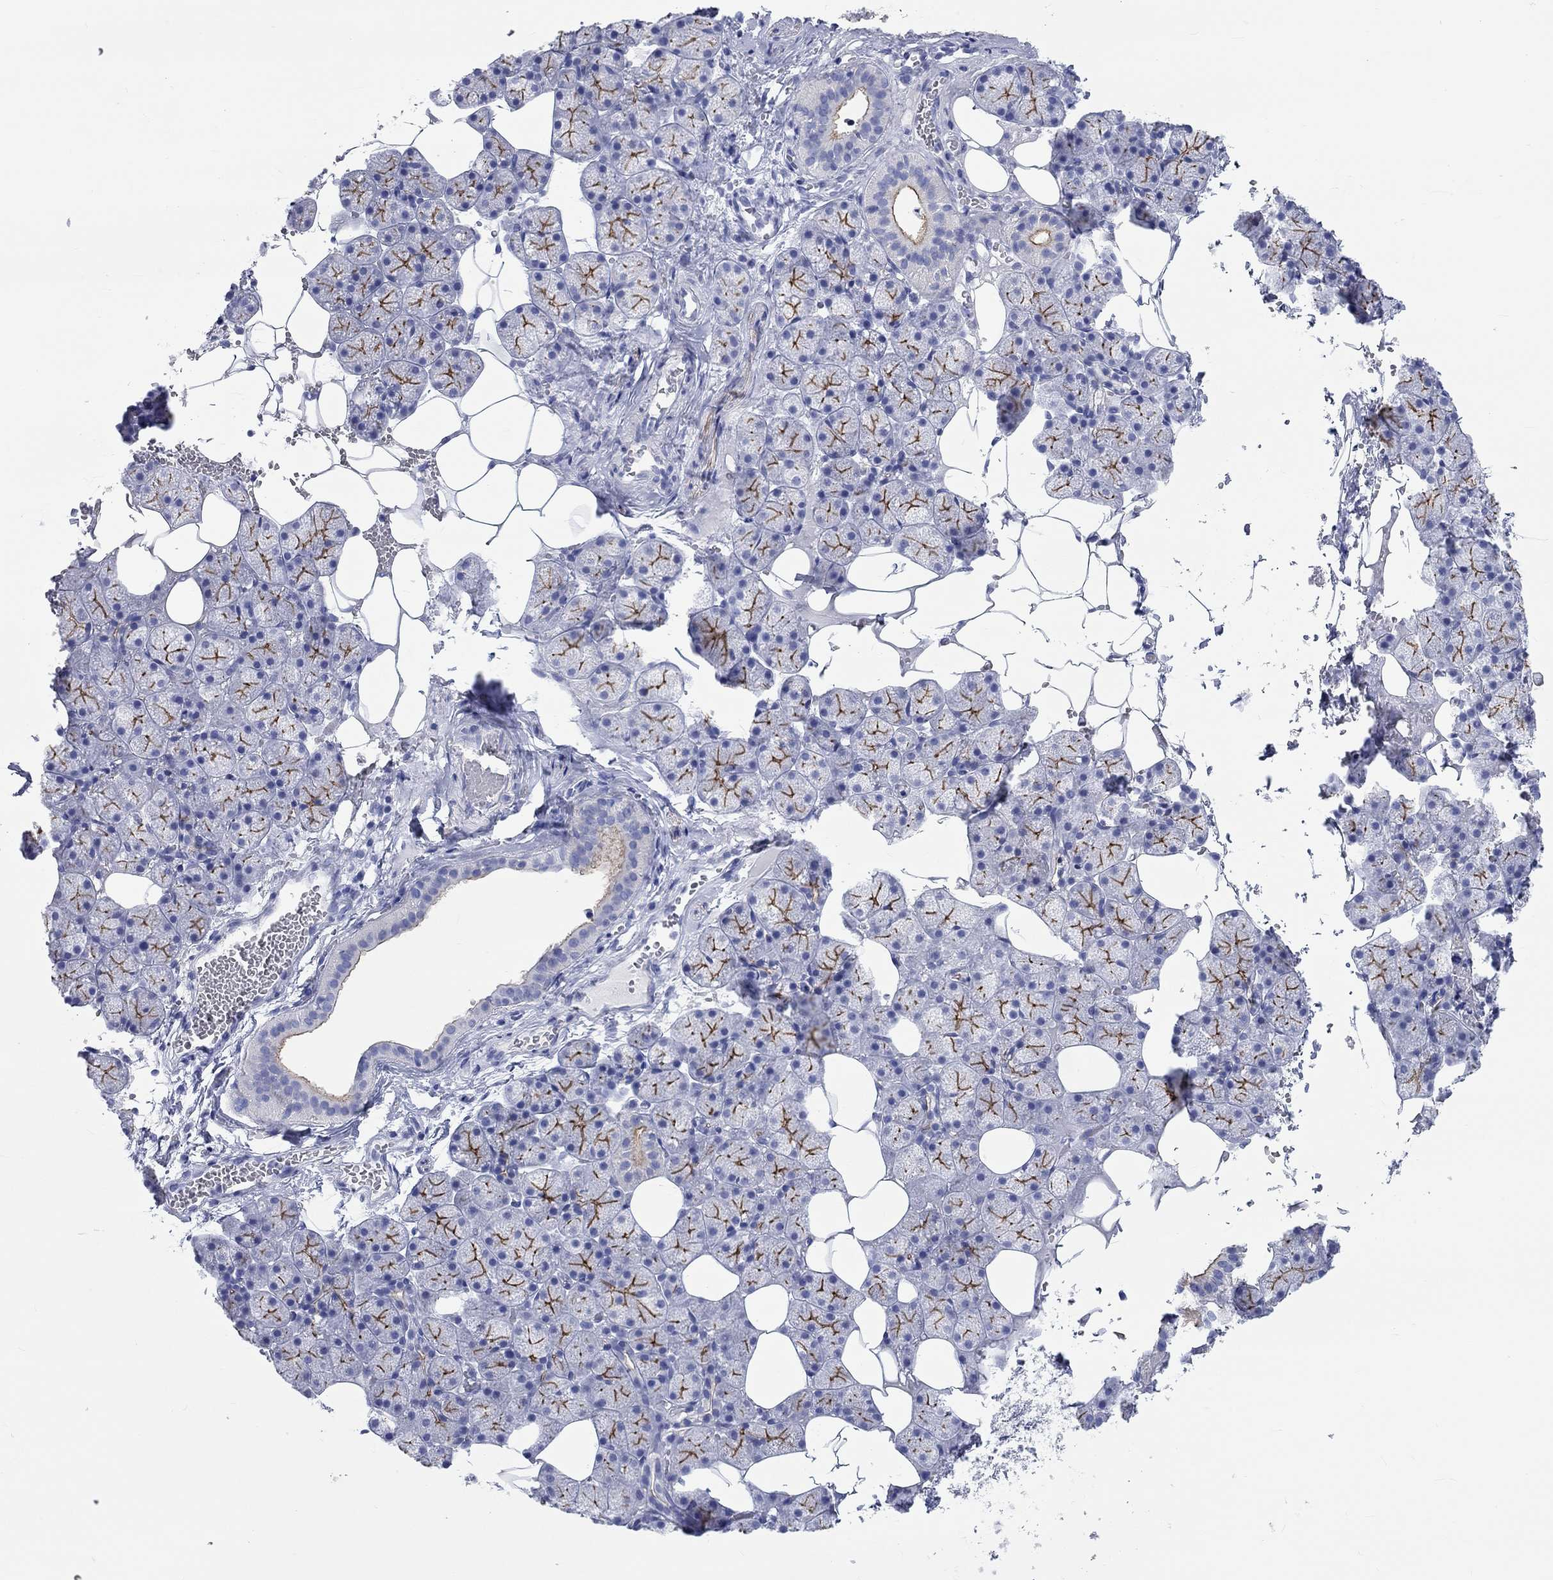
{"staining": {"intensity": "strong", "quantity": "25%-75%", "location": "cytoplasmic/membranous"}, "tissue": "salivary gland", "cell_type": "Glandular cells", "image_type": "normal", "snomed": [{"axis": "morphology", "description": "Normal tissue, NOS"}, {"axis": "topography", "description": "Salivary gland"}], "caption": "Human salivary gland stained for a protein (brown) displays strong cytoplasmic/membranous positive staining in approximately 25%-75% of glandular cells.", "gene": "SPATA9", "patient": {"sex": "male", "age": 38}}